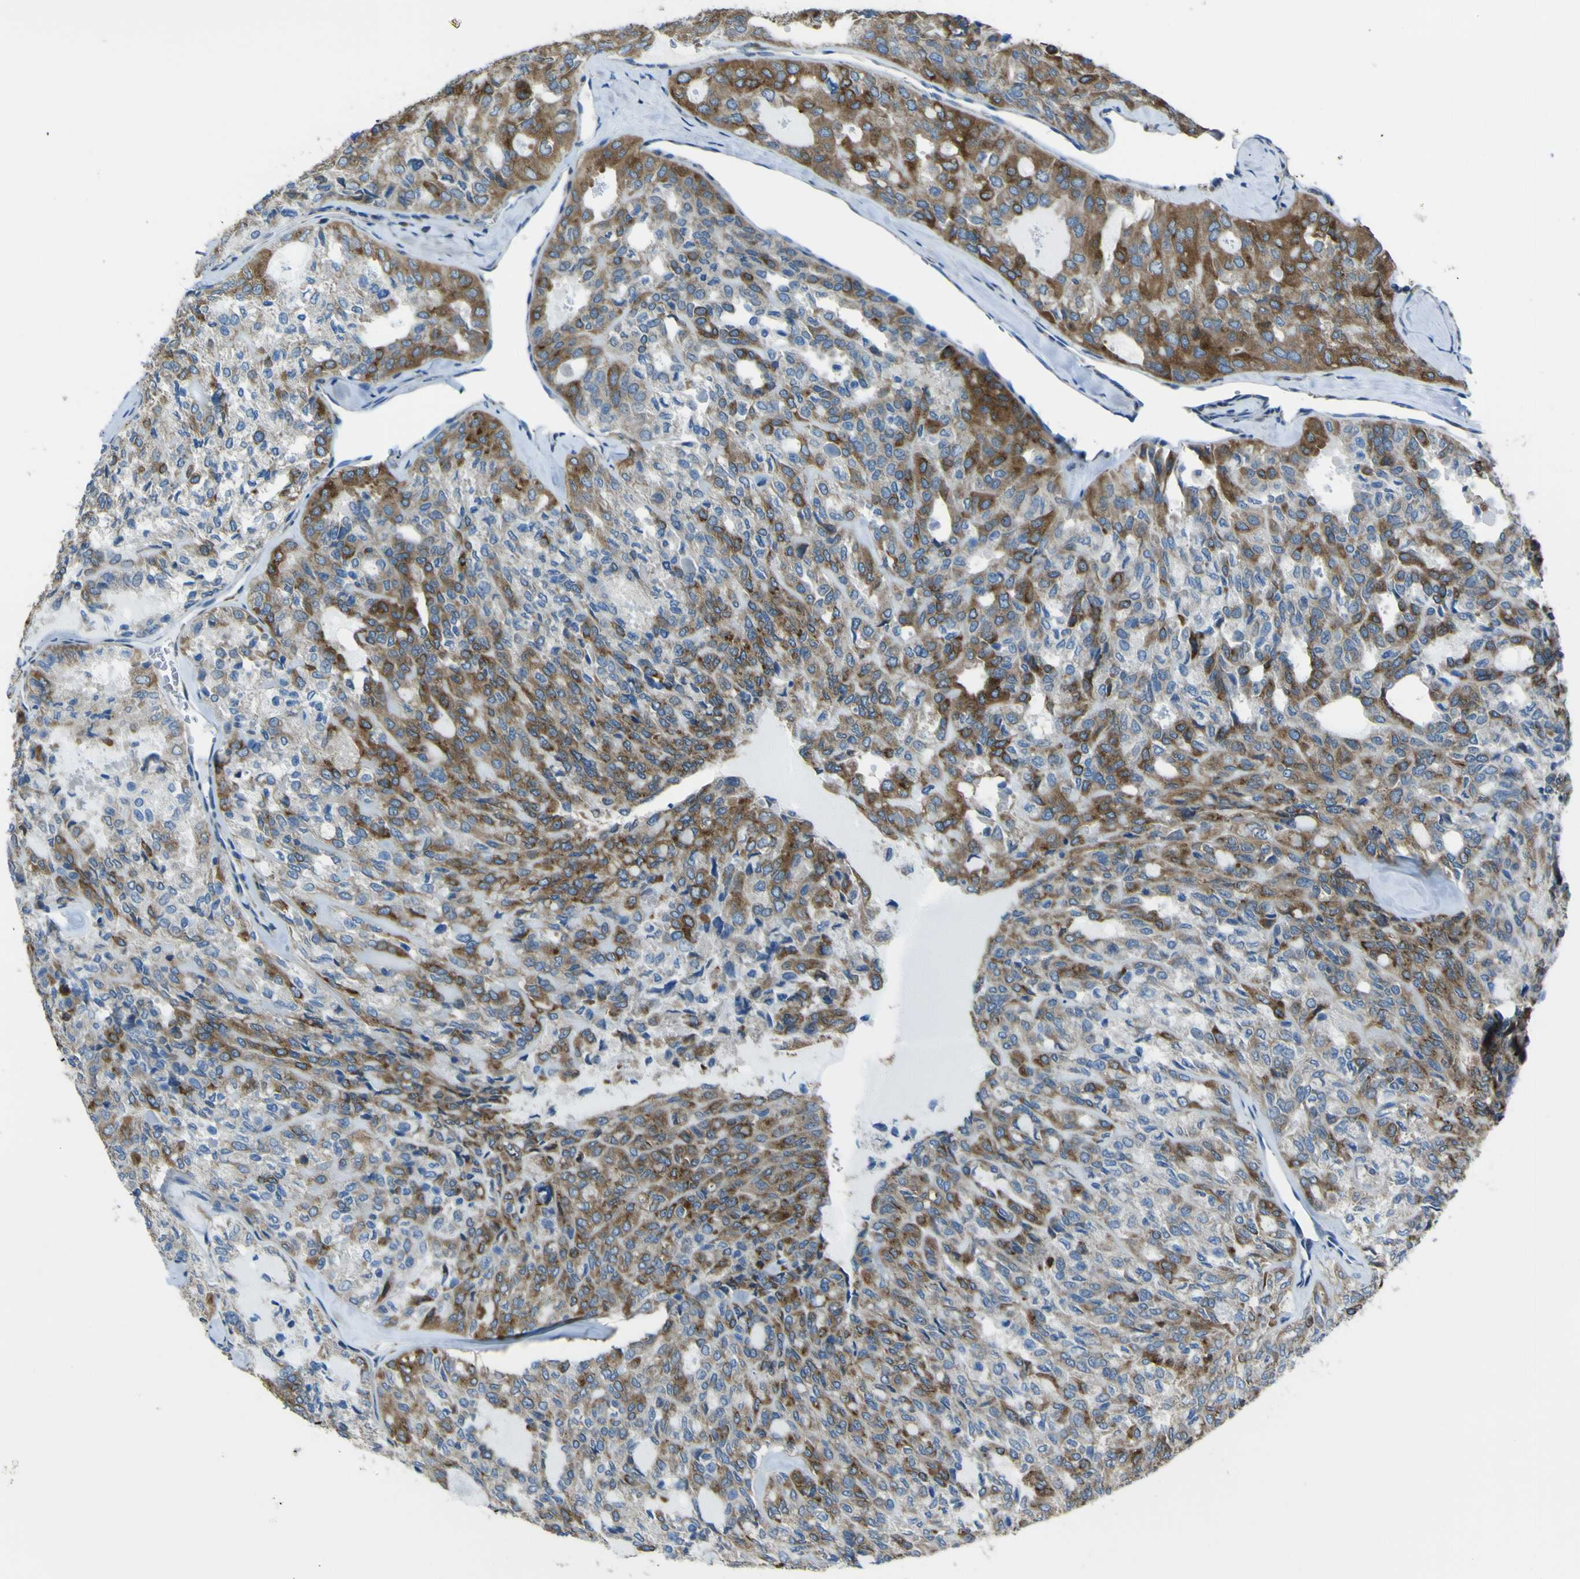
{"staining": {"intensity": "strong", "quantity": "25%-75%", "location": "cytoplasmic/membranous"}, "tissue": "thyroid cancer", "cell_type": "Tumor cells", "image_type": "cancer", "snomed": [{"axis": "morphology", "description": "Follicular adenoma carcinoma, NOS"}, {"axis": "topography", "description": "Thyroid gland"}], "caption": "High-magnification brightfield microscopy of follicular adenoma carcinoma (thyroid) stained with DAB (3,3'-diaminobenzidine) (brown) and counterstained with hematoxylin (blue). tumor cells exhibit strong cytoplasmic/membranous staining is present in about25%-75% of cells.", "gene": "STIM1", "patient": {"sex": "male", "age": 75}}